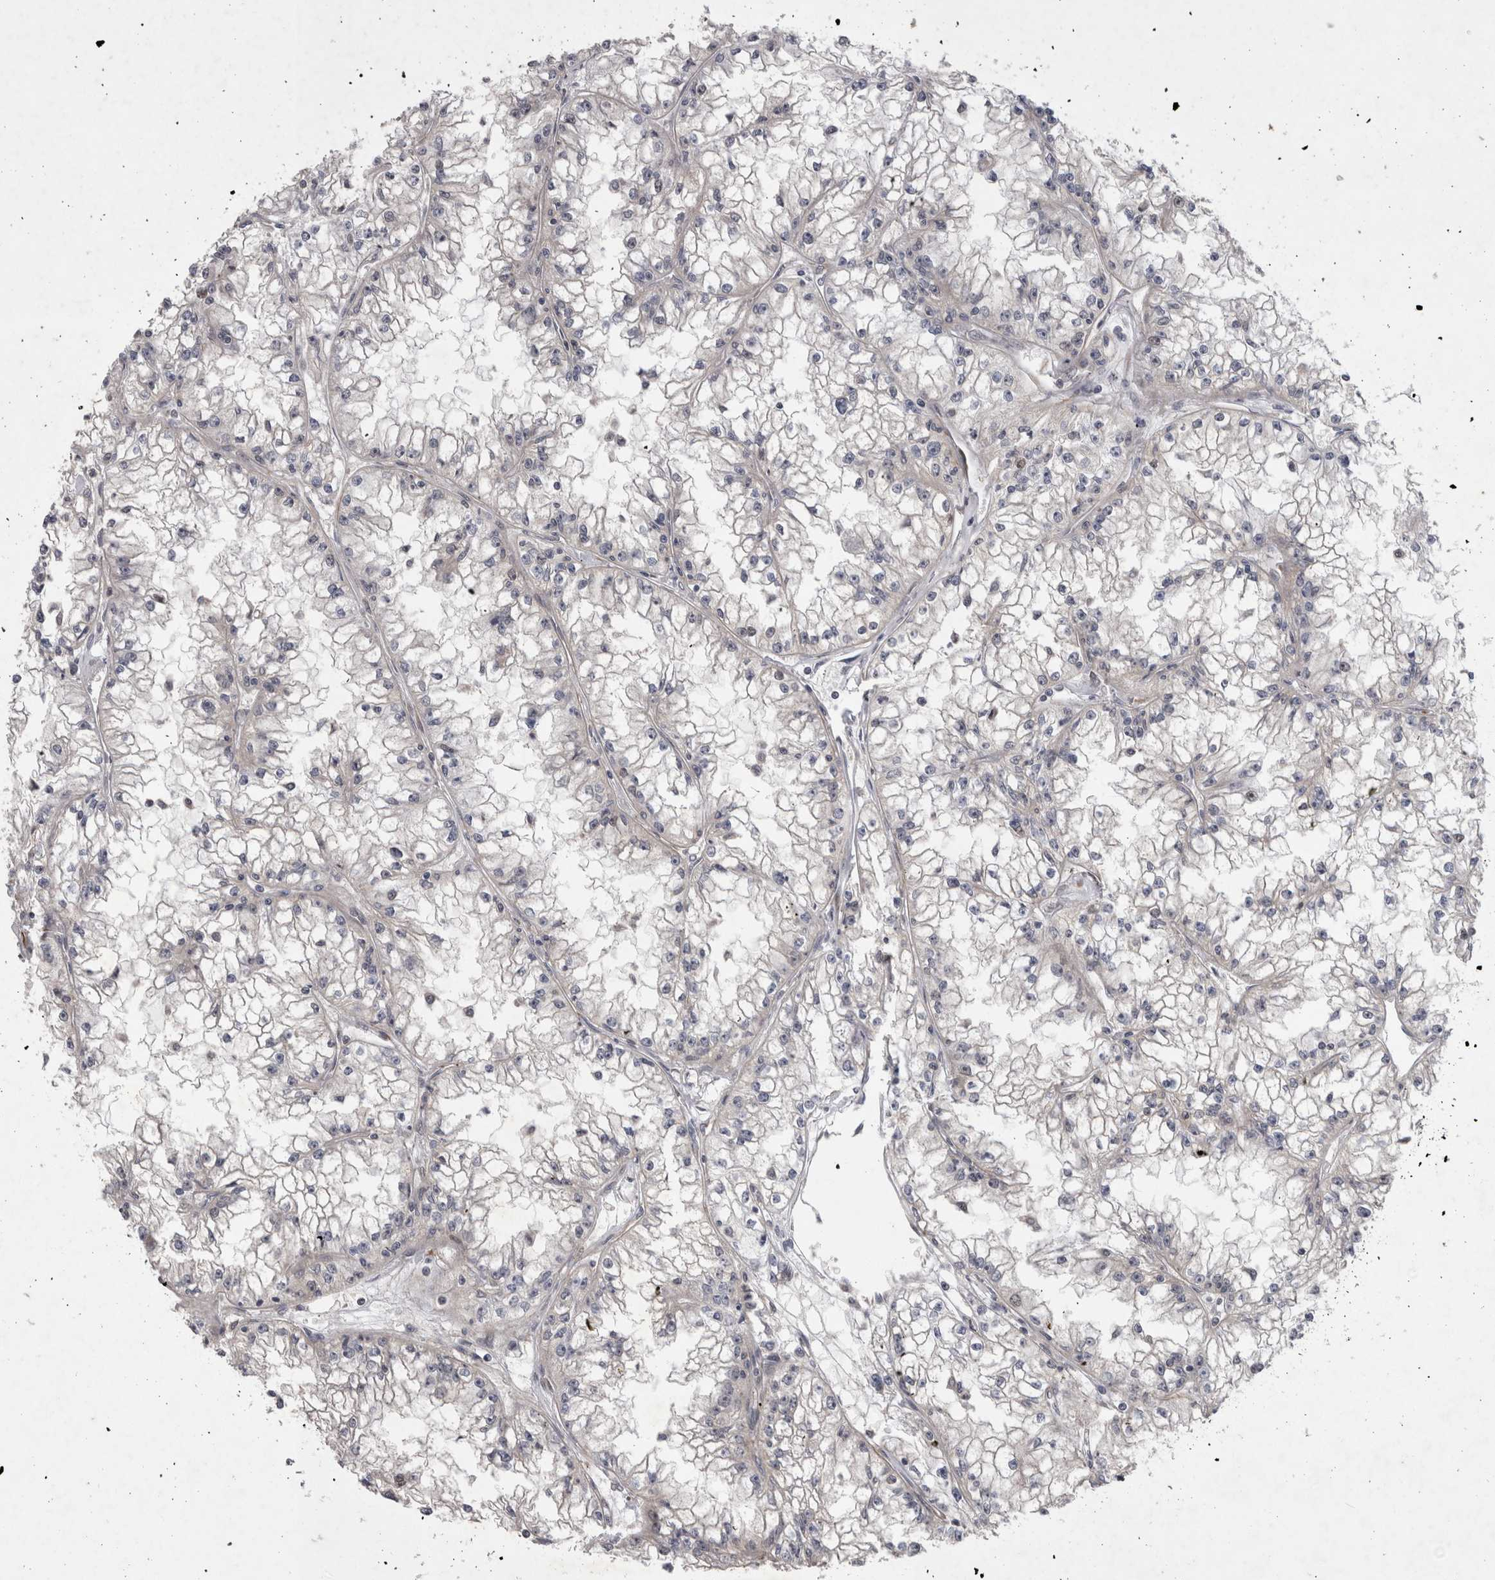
{"staining": {"intensity": "negative", "quantity": "none", "location": "none"}, "tissue": "renal cancer", "cell_type": "Tumor cells", "image_type": "cancer", "snomed": [{"axis": "morphology", "description": "Adenocarcinoma, NOS"}, {"axis": "topography", "description": "Kidney"}], "caption": "This is a photomicrograph of immunohistochemistry staining of renal cancer, which shows no staining in tumor cells.", "gene": "TSPOAP1", "patient": {"sex": "male", "age": 56}}